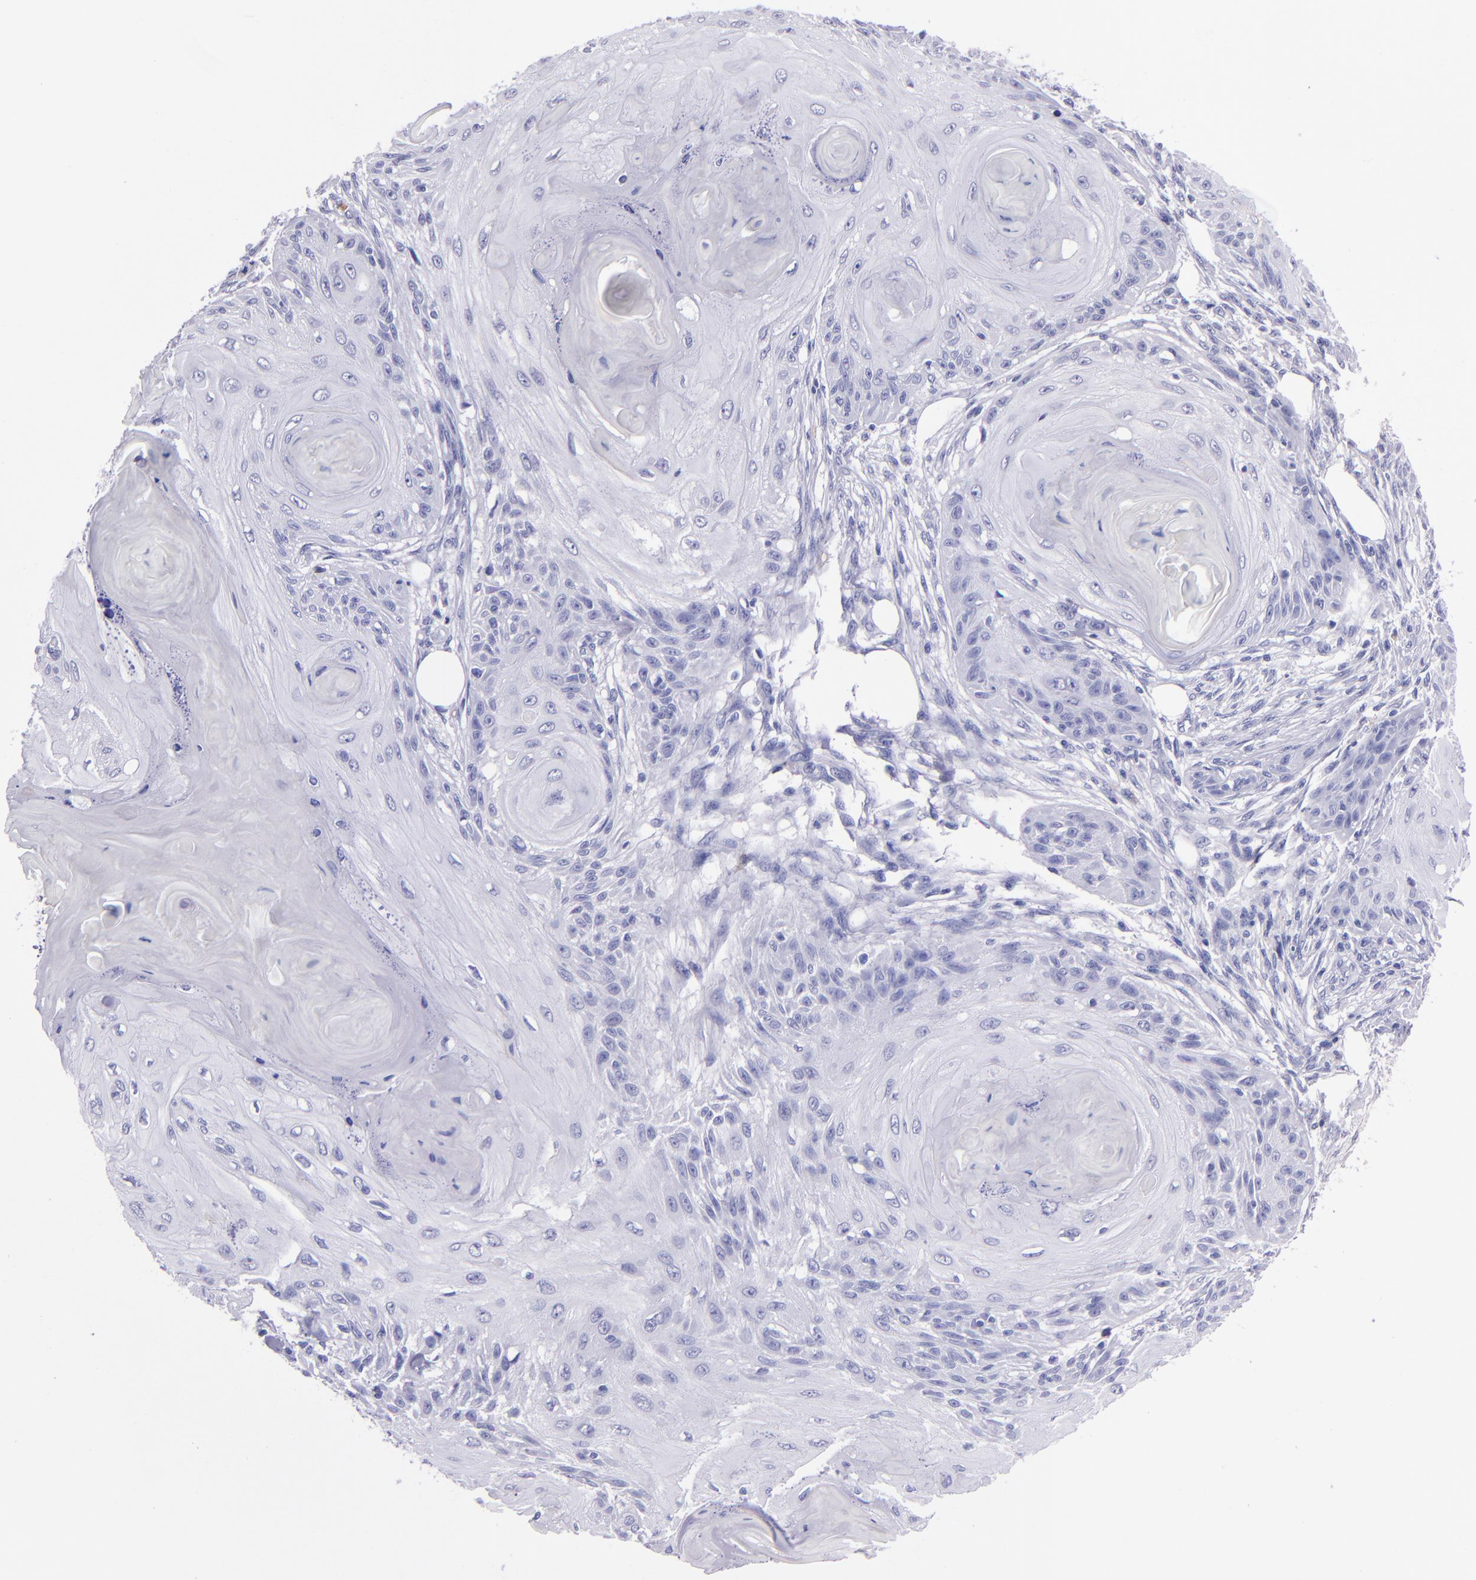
{"staining": {"intensity": "negative", "quantity": "none", "location": "none"}, "tissue": "skin cancer", "cell_type": "Tumor cells", "image_type": "cancer", "snomed": [{"axis": "morphology", "description": "Squamous cell carcinoma, NOS"}, {"axis": "topography", "description": "Skin"}], "caption": "Immunohistochemistry (IHC) of human skin cancer reveals no staining in tumor cells.", "gene": "CR1", "patient": {"sex": "female", "age": 88}}